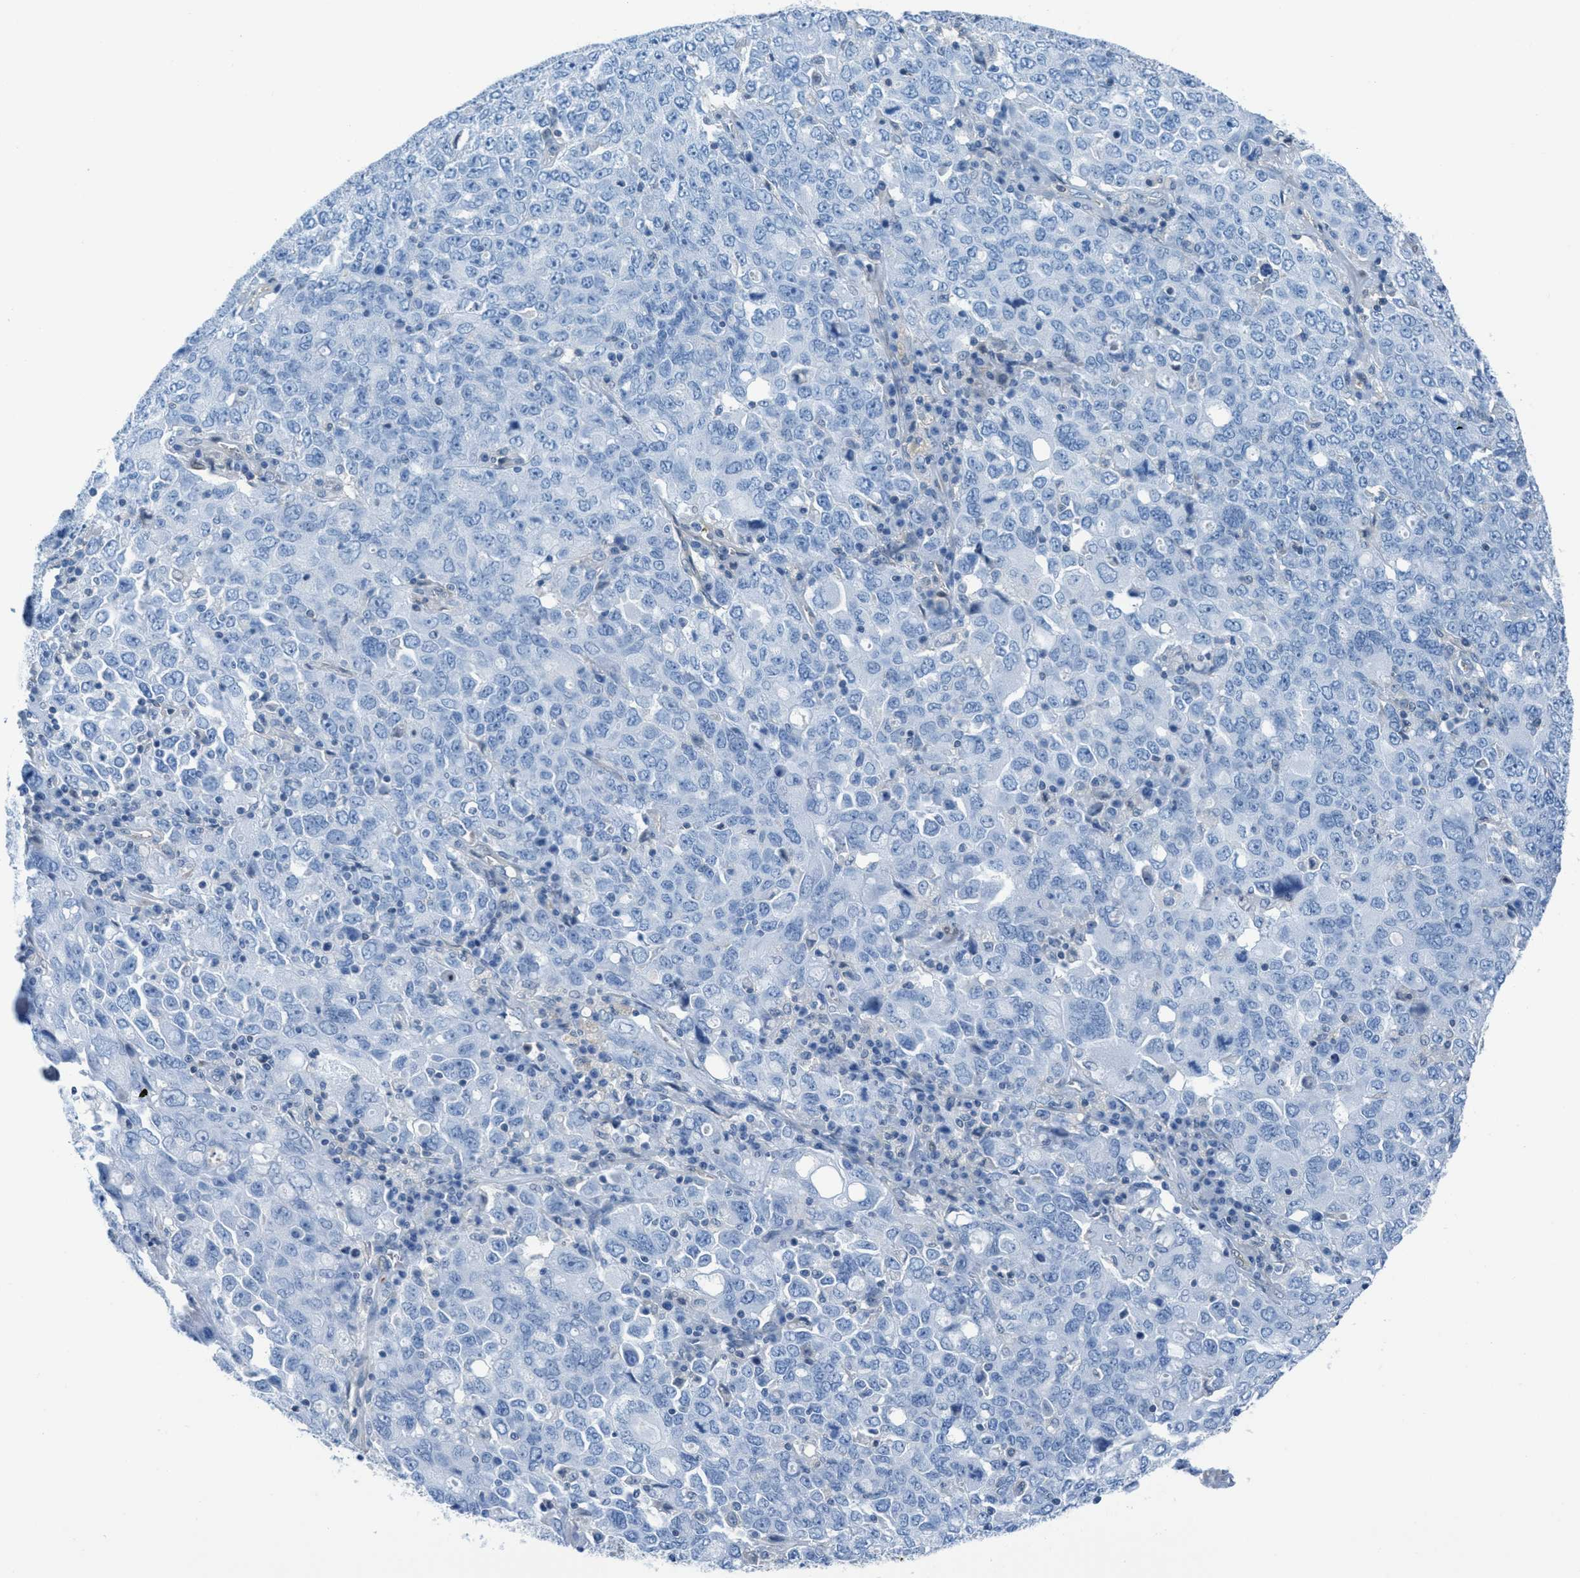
{"staining": {"intensity": "negative", "quantity": "none", "location": "none"}, "tissue": "ovarian cancer", "cell_type": "Tumor cells", "image_type": "cancer", "snomed": [{"axis": "morphology", "description": "Carcinoma, endometroid"}, {"axis": "topography", "description": "Ovary"}], "caption": "Immunohistochemistry (IHC) micrograph of endometroid carcinoma (ovarian) stained for a protein (brown), which displays no positivity in tumor cells.", "gene": "MAPRE2", "patient": {"sex": "female", "age": 62}}